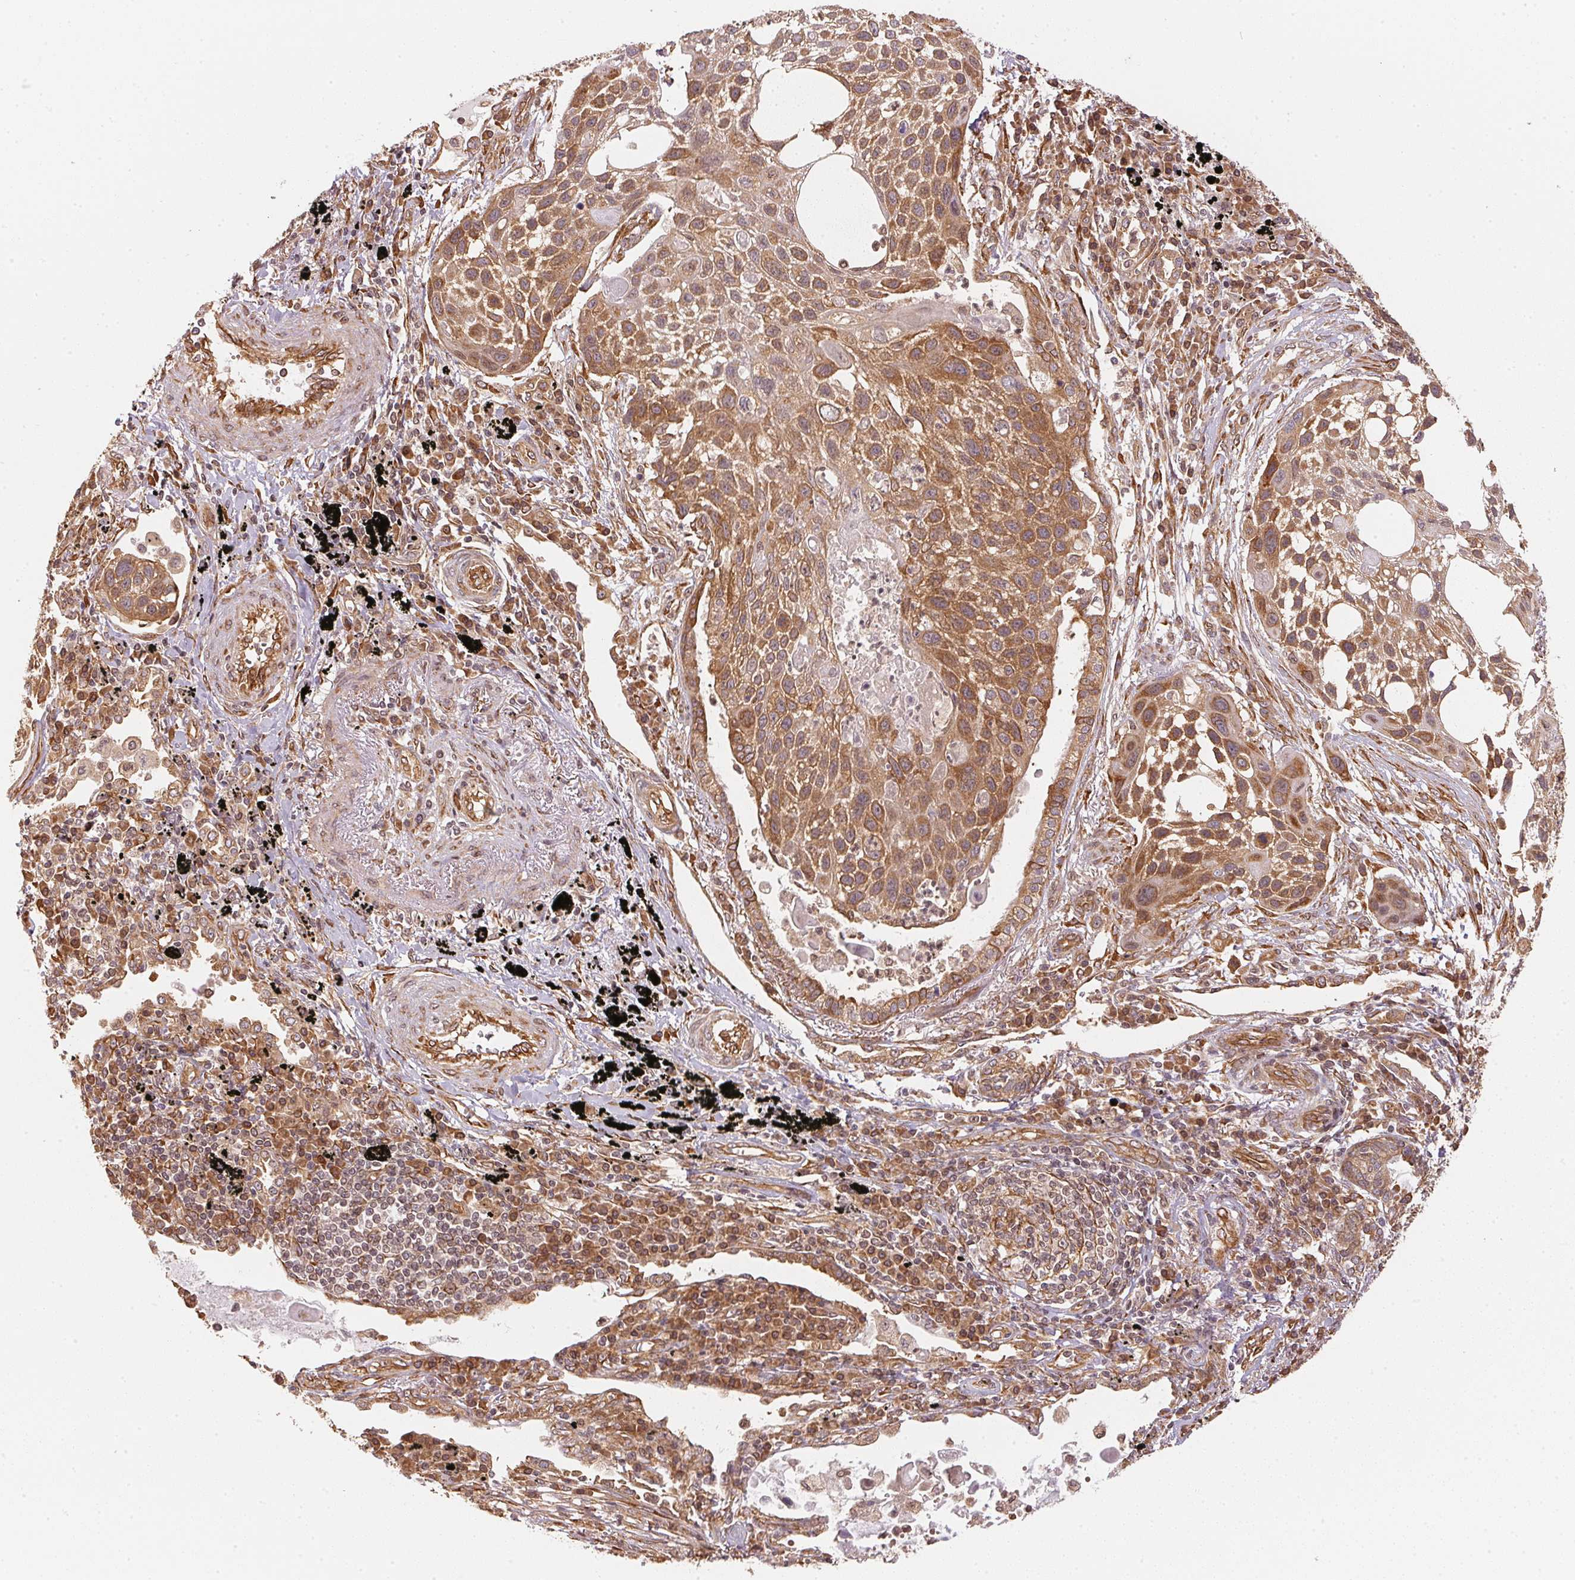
{"staining": {"intensity": "moderate", "quantity": ">75%", "location": "cytoplasmic/membranous"}, "tissue": "lung cancer", "cell_type": "Tumor cells", "image_type": "cancer", "snomed": [{"axis": "morphology", "description": "Squamous cell carcinoma, NOS"}, {"axis": "topography", "description": "Lung"}], "caption": "Moderate cytoplasmic/membranous protein positivity is seen in approximately >75% of tumor cells in lung cancer.", "gene": "STRN4", "patient": {"sex": "male", "age": 78}}